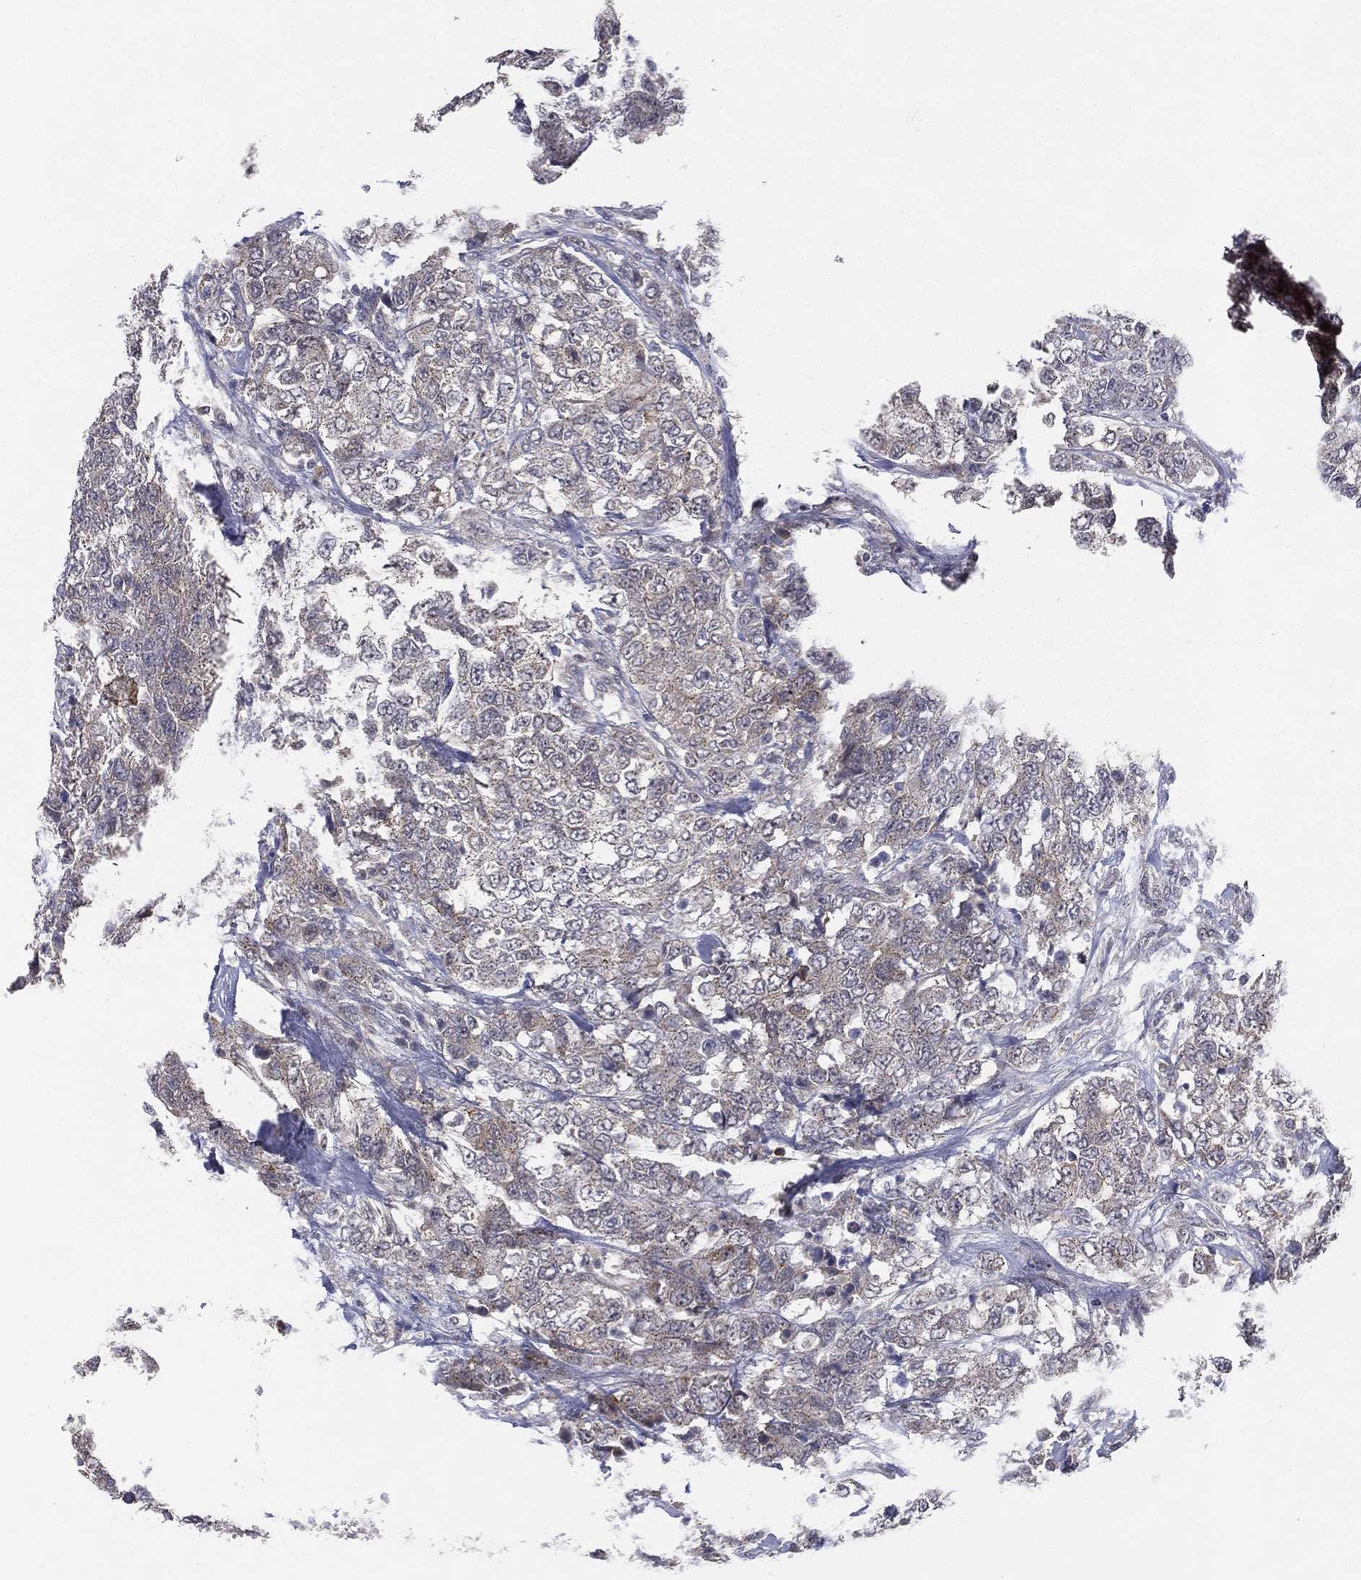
{"staining": {"intensity": "moderate", "quantity": "<25%", "location": "cytoplasmic/membranous"}, "tissue": "urothelial cancer", "cell_type": "Tumor cells", "image_type": "cancer", "snomed": [{"axis": "morphology", "description": "Urothelial carcinoma, High grade"}, {"axis": "topography", "description": "Urinary bladder"}], "caption": "High-grade urothelial carcinoma stained for a protein (brown) displays moderate cytoplasmic/membranous positive positivity in about <25% of tumor cells.", "gene": "KAT14", "patient": {"sex": "female", "age": 78}}